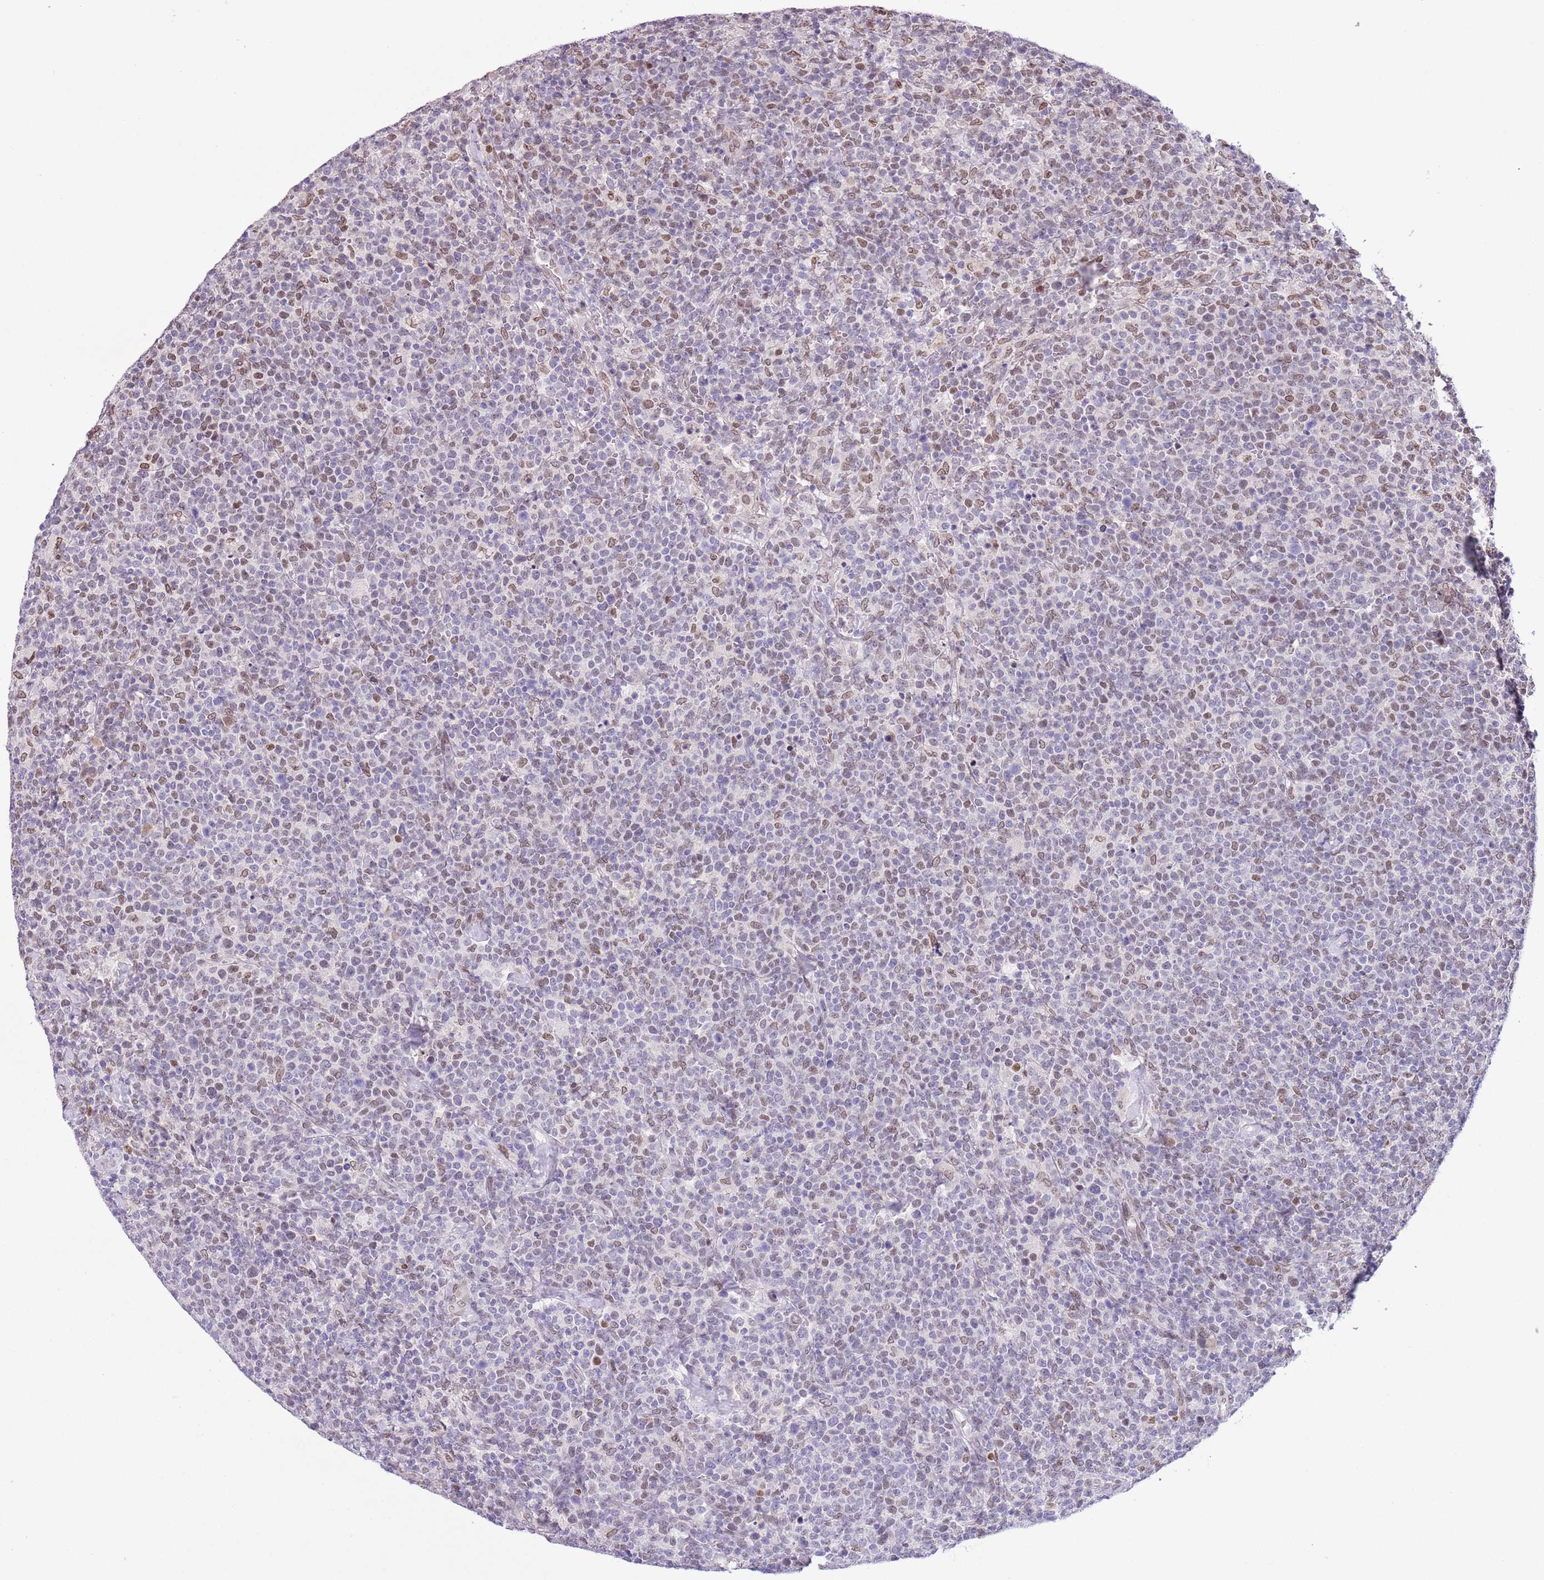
{"staining": {"intensity": "weak", "quantity": "25%-75%", "location": "cytoplasmic/membranous,nuclear"}, "tissue": "lymphoma", "cell_type": "Tumor cells", "image_type": "cancer", "snomed": [{"axis": "morphology", "description": "Malignant lymphoma, non-Hodgkin's type, High grade"}, {"axis": "topography", "description": "Lymph node"}], "caption": "Human lymphoma stained with a protein marker reveals weak staining in tumor cells.", "gene": "ZGLP1", "patient": {"sex": "male", "age": 61}}